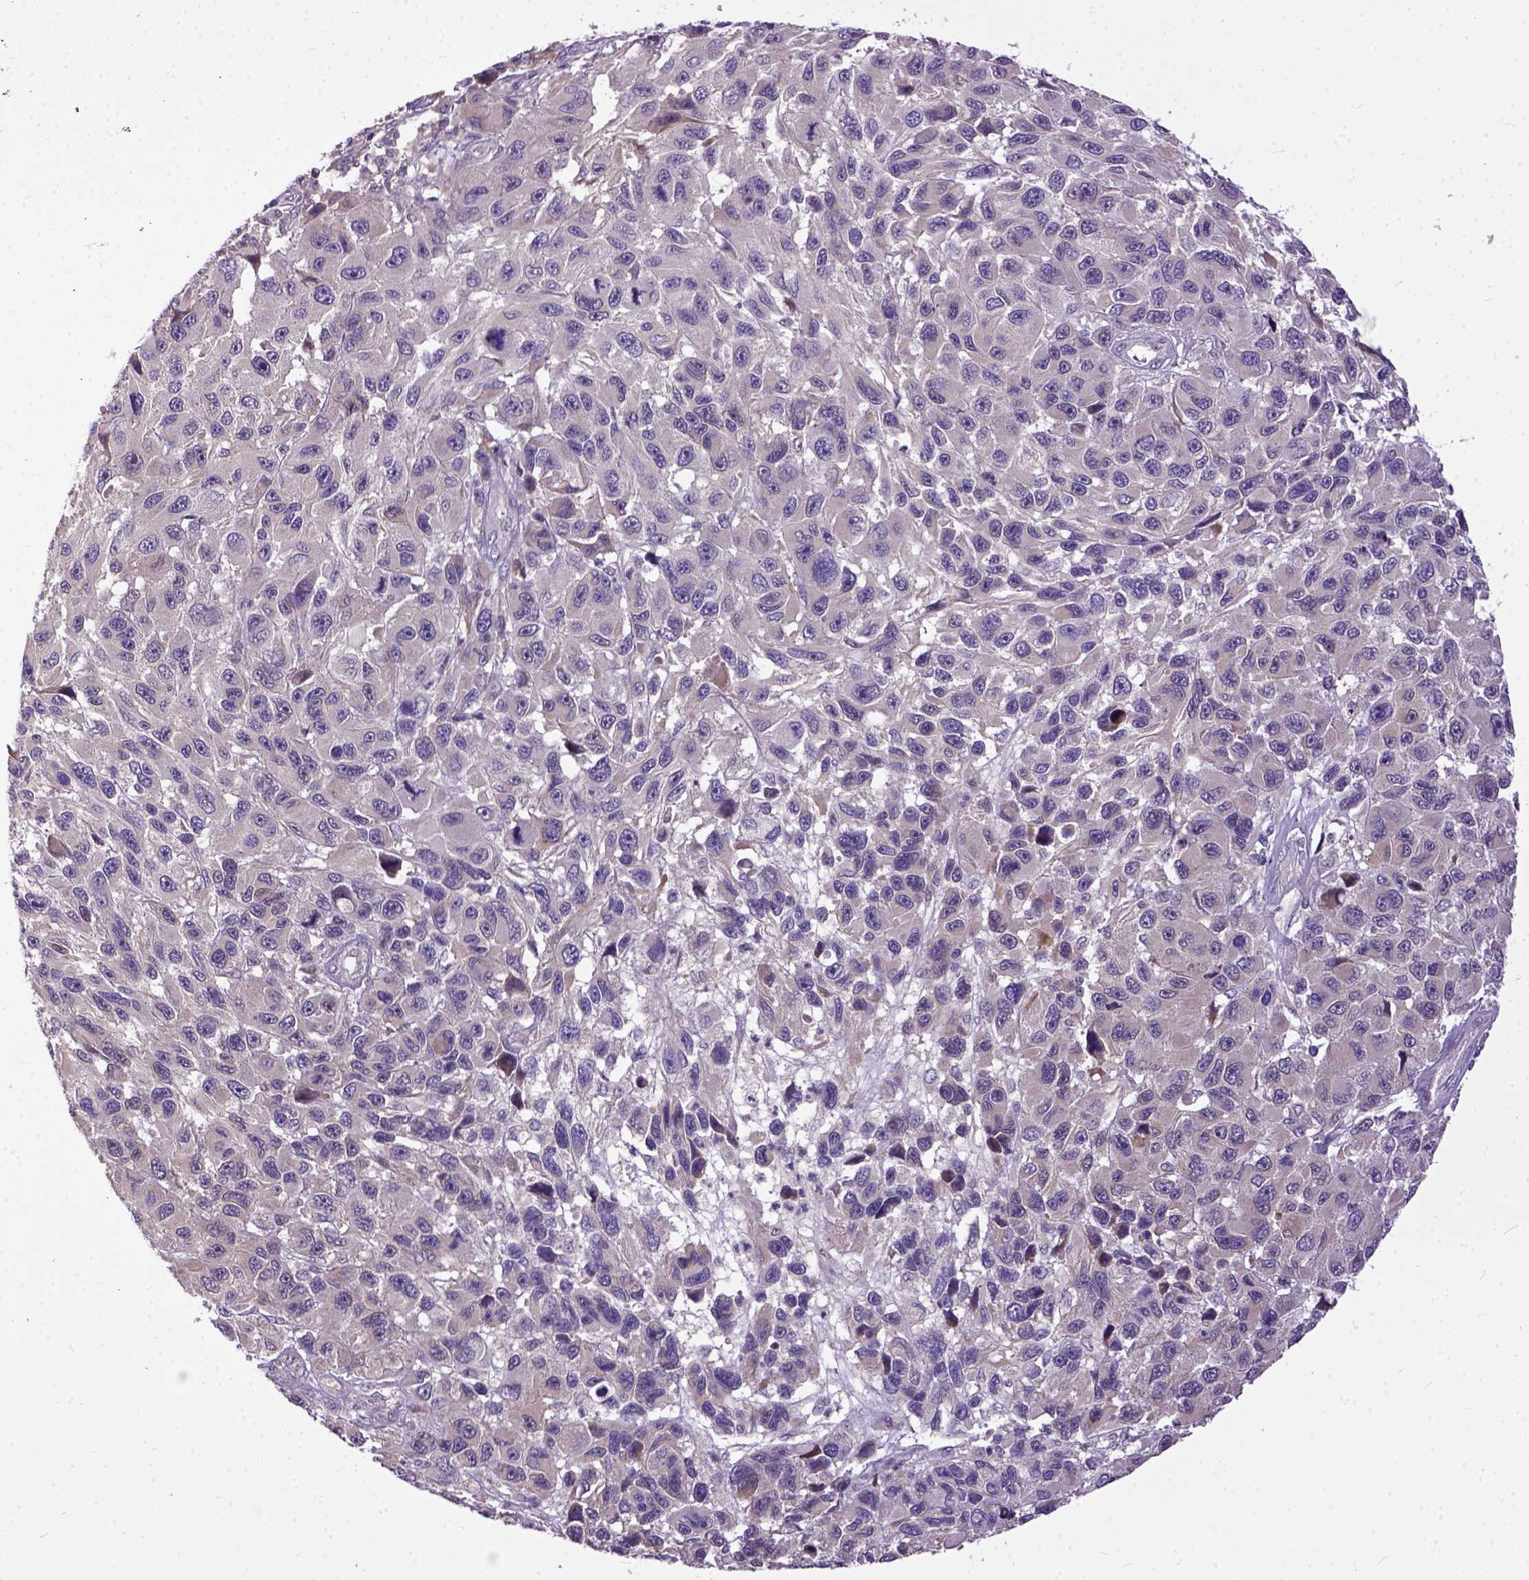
{"staining": {"intensity": "negative", "quantity": "none", "location": "none"}, "tissue": "melanoma", "cell_type": "Tumor cells", "image_type": "cancer", "snomed": [{"axis": "morphology", "description": "Malignant melanoma, NOS"}, {"axis": "topography", "description": "Skin"}], "caption": "A high-resolution histopathology image shows immunohistochemistry staining of malignant melanoma, which reveals no significant positivity in tumor cells.", "gene": "CPNE1", "patient": {"sex": "male", "age": 53}}